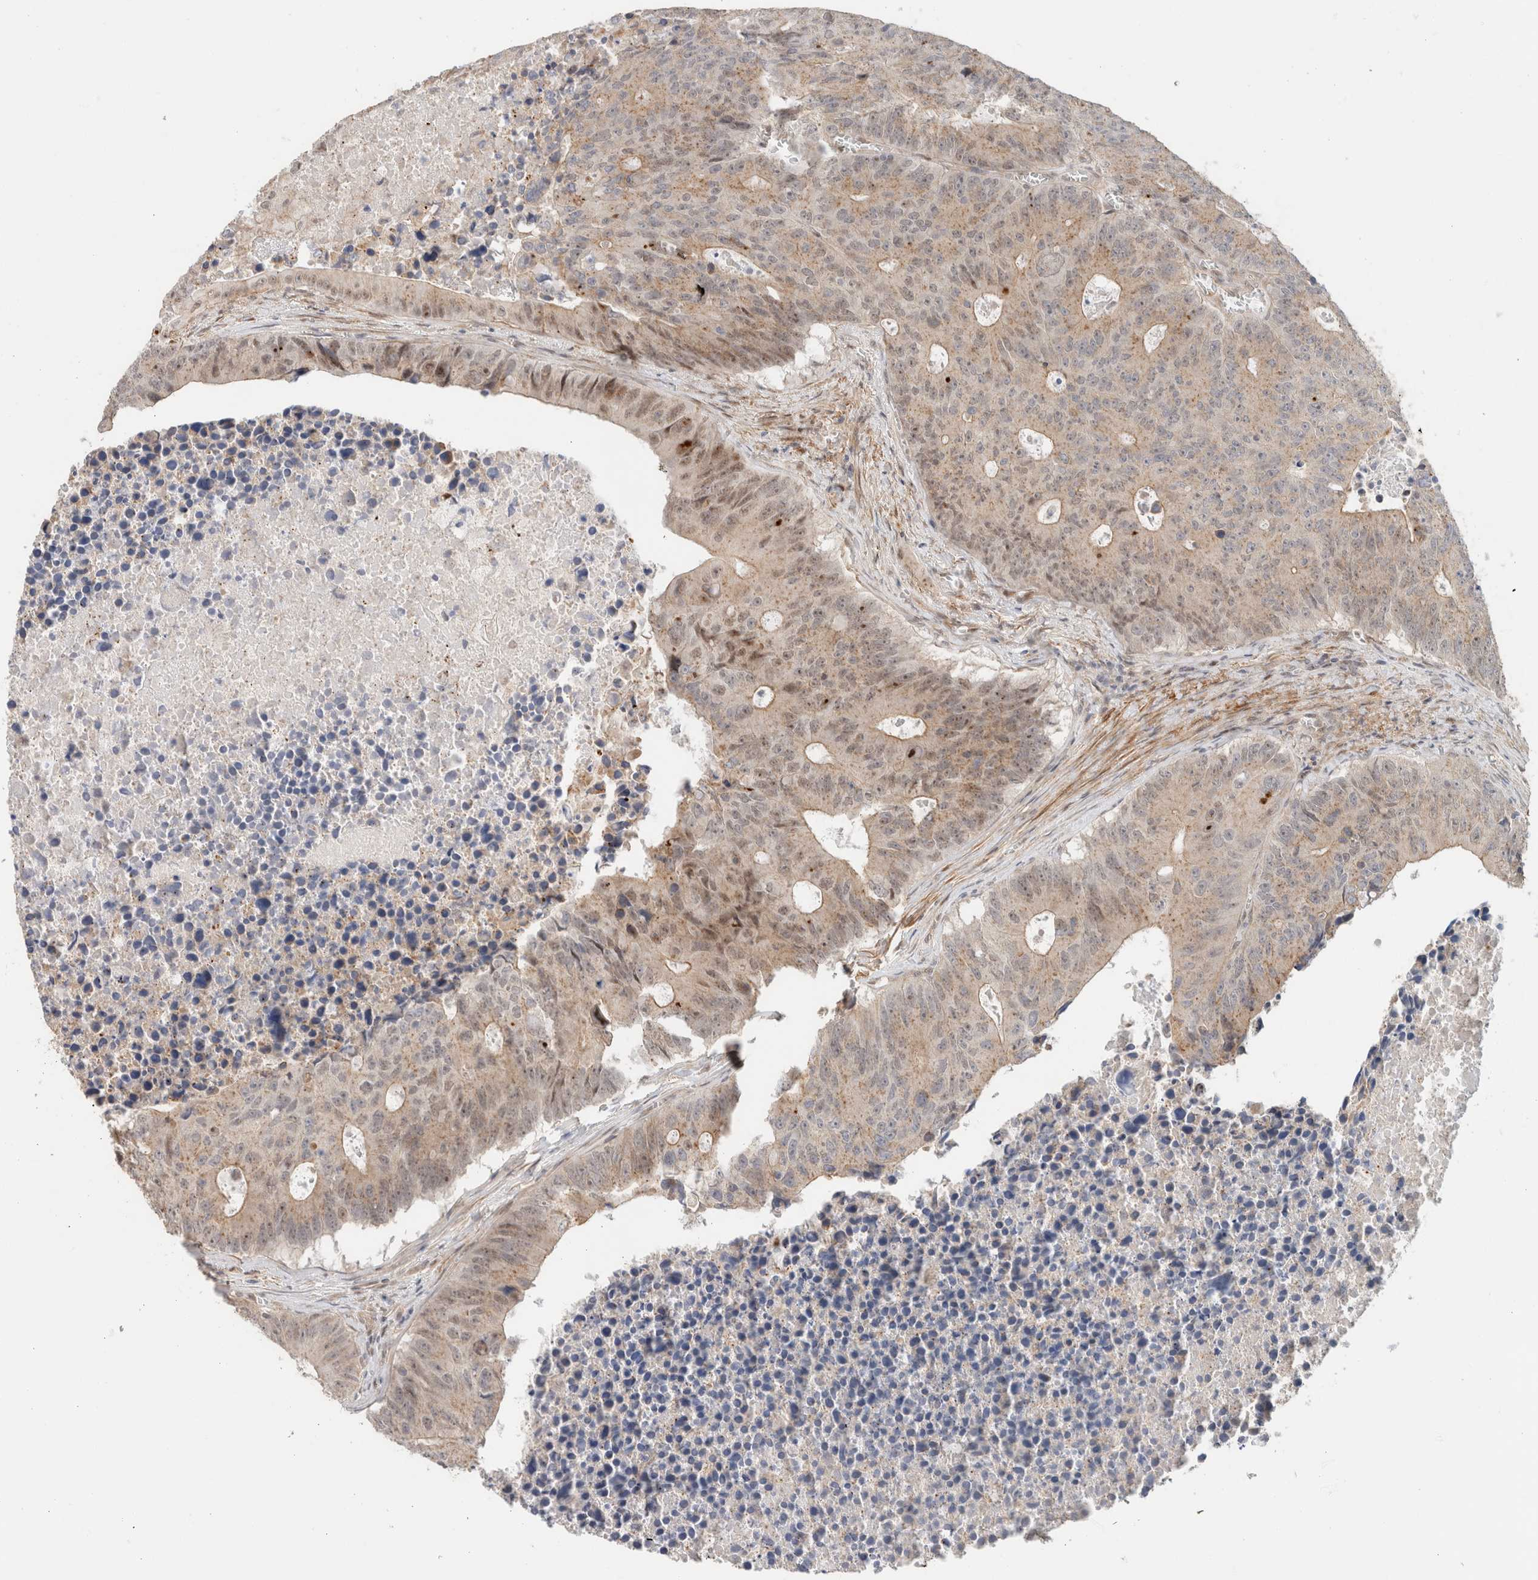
{"staining": {"intensity": "weak", "quantity": ">75%", "location": "cytoplasmic/membranous,nuclear"}, "tissue": "colorectal cancer", "cell_type": "Tumor cells", "image_type": "cancer", "snomed": [{"axis": "morphology", "description": "Adenocarcinoma, NOS"}, {"axis": "topography", "description": "Colon"}], "caption": "Tumor cells display low levels of weak cytoplasmic/membranous and nuclear positivity in approximately >75% of cells in human colorectal cancer (adenocarcinoma). (Brightfield microscopy of DAB IHC at high magnification).", "gene": "ID3", "patient": {"sex": "male", "age": 87}}